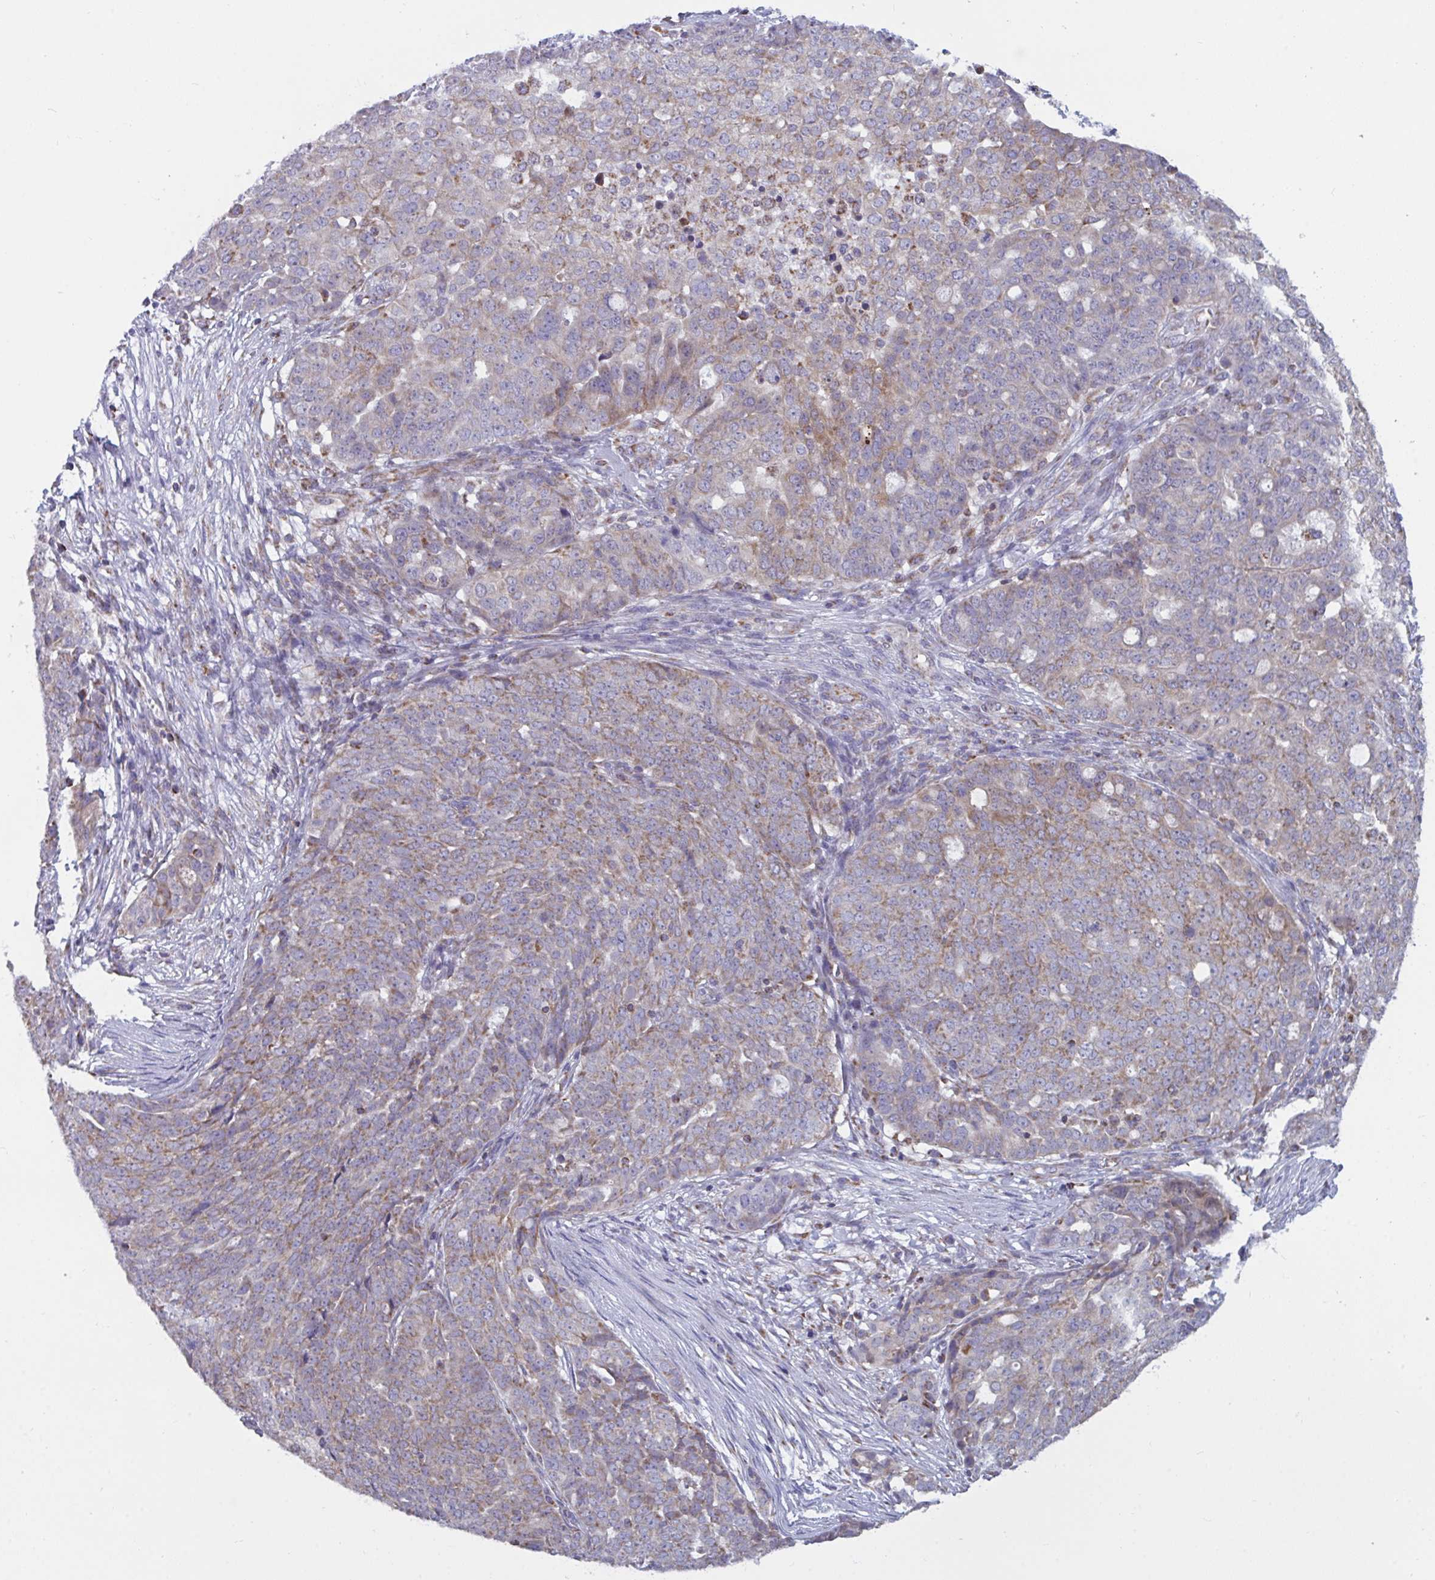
{"staining": {"intensity": "moderate", "quantity": "25%-75%", "location": "cytoplasmic/membranous"}, "tissue": "ovarian cancer", "cell_type": "Tumor cells", "image_type": "cancer", "snomed": [{"axis": "morphology", "description": "Cystadenocarcinoma, serous, NOS"}, {"axis": "topography", "description": "Soft tissue"}, {"axis": "topography", "description": "Ovary"}], "caption": "Ovarian serous cystadenocarcinoma stained for a protein (brown) reveals moderate cytoplasmic/membranous positive positivity in approximately 25%-75% of tumor cells.", "gene": "BCAT2", "patient": {"sex": "female", "age": 57}}